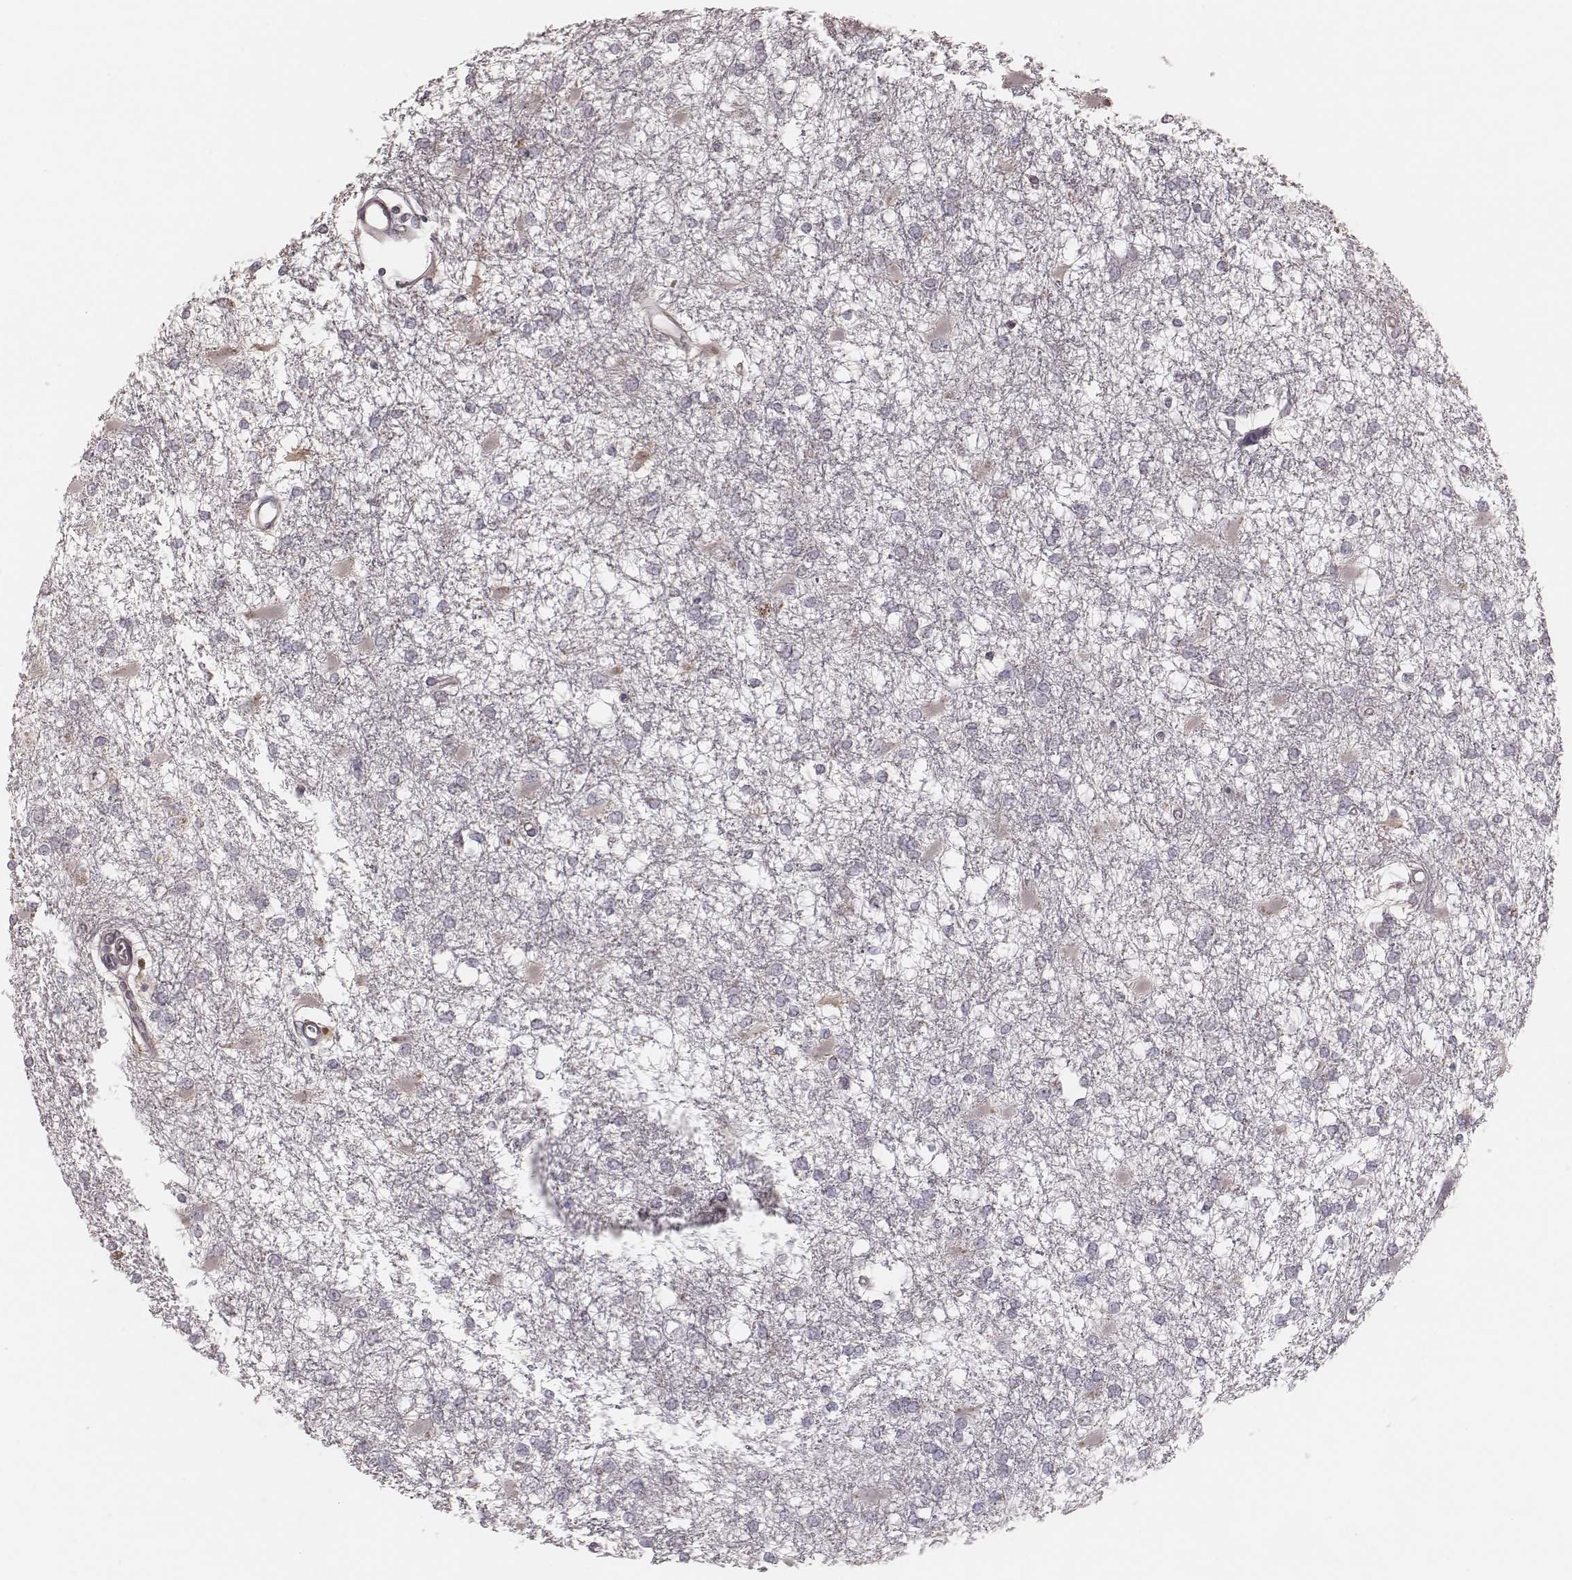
{"staining": {"intensity": "negative", "quantity": "none", "location": "none"}, "tissue": "glioma", "cell_type": "Tumor cells", "image_type": "cancer", "snomed": [{"axis": "morphology", "description": "Glioma, malignant, High grade"}, {"axis": "topography", "description": "Cerebral cortex"}], "caption": "Tumor cells show no significant protein staining in malignant high-grade glioma. Nuclei are stained in blue.", "gene": "MRPS27", "patient": {"sex": "male", "age": 79}}